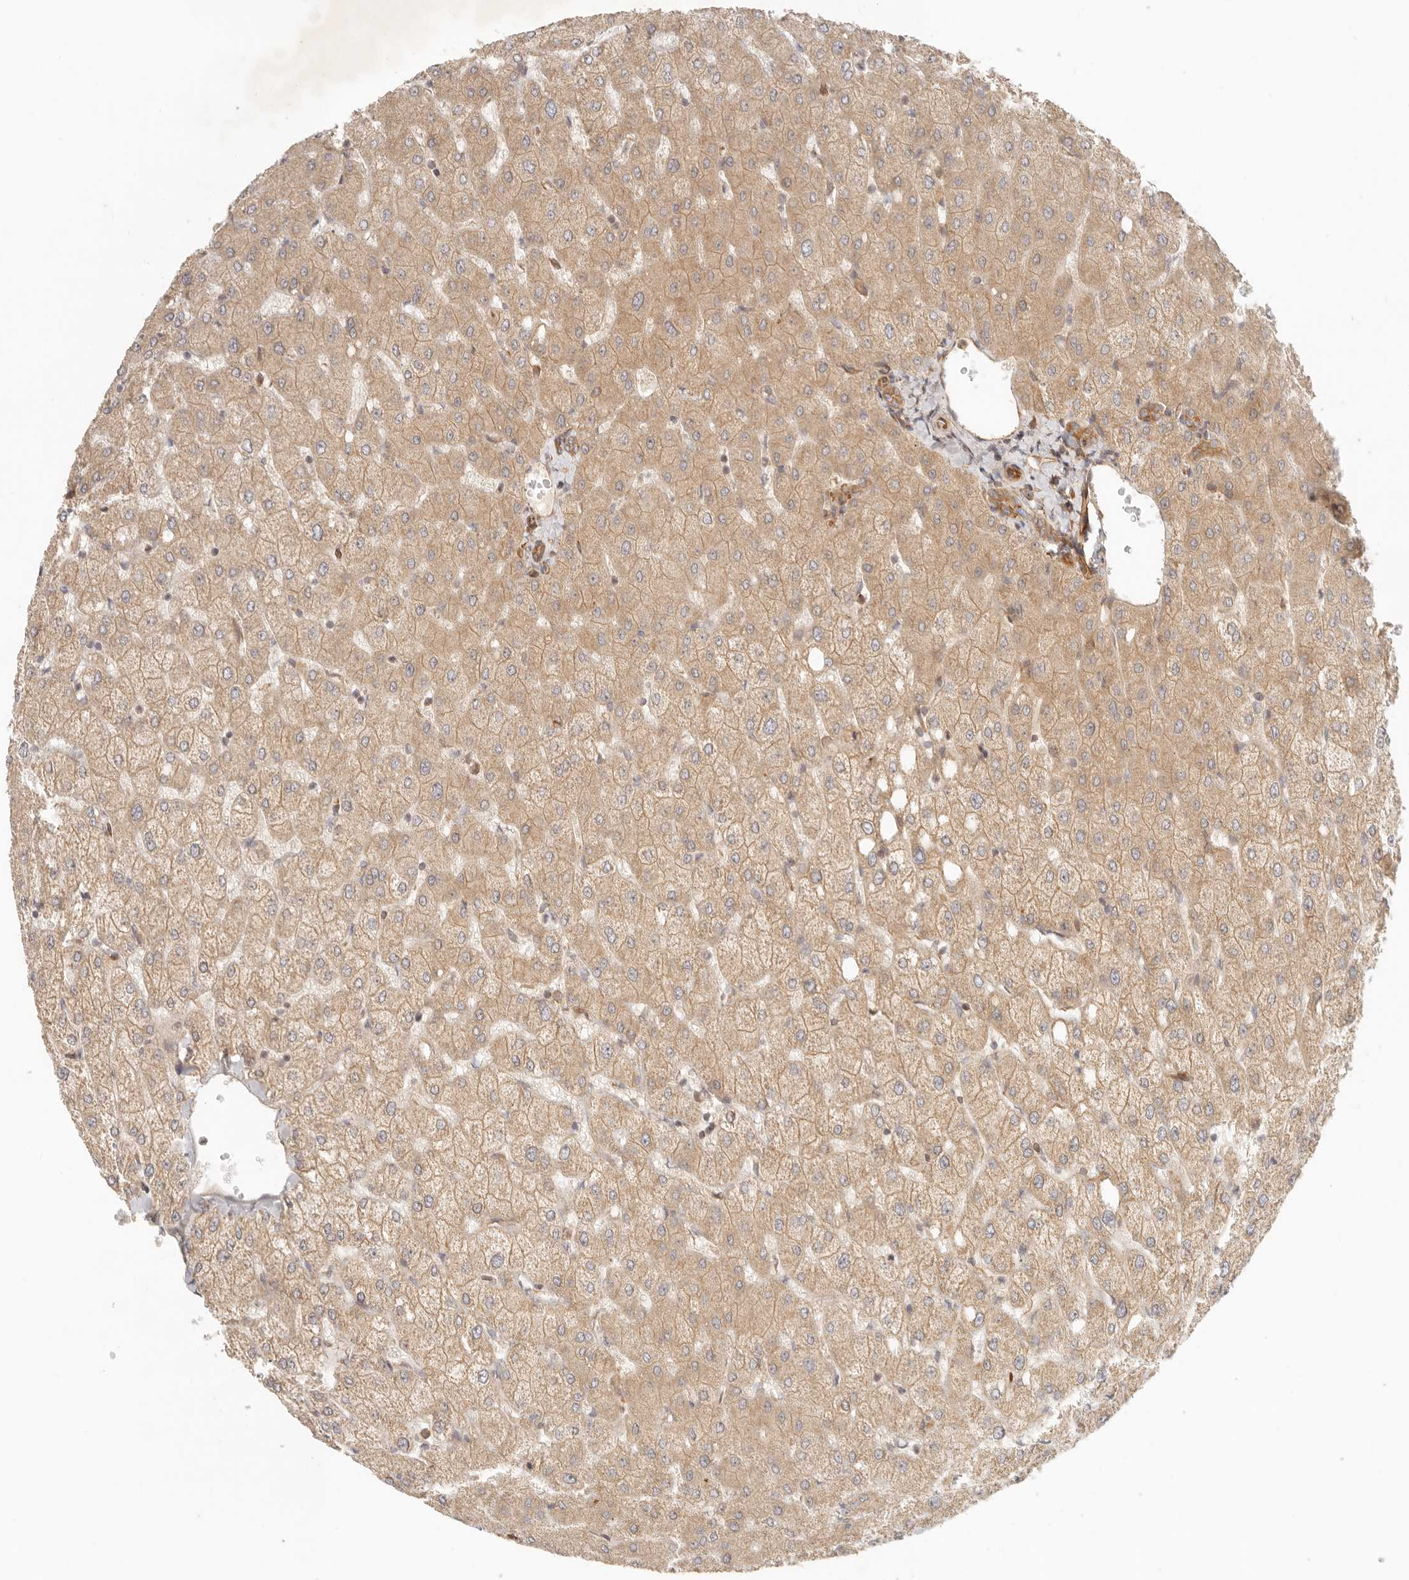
{"staining": {"intensity": "moderate", "quantity": ">75%", "location": "cytoplasmic/membranous"}, "tissue": "liver", "cell_type": "Cholangiocytes", "image_type": "normal", "snomed": [{"axis": "morphology", "description": "Normal tissue, NOS"}, {"axis": "topography", "description": "Liver"}], "caption": "Immunohistochemistry photomicrograph of unremarkable liver: human liver stained using immunohistochemistry shows medium levels of moderate protein expression localized specifically in the cytoplasmic/membranous of cholangiocytes, appearing as a cytoplasmic/membranous brown color.", "gene": "UFSP1", "patient": {"sex": "female", "age": 54}}